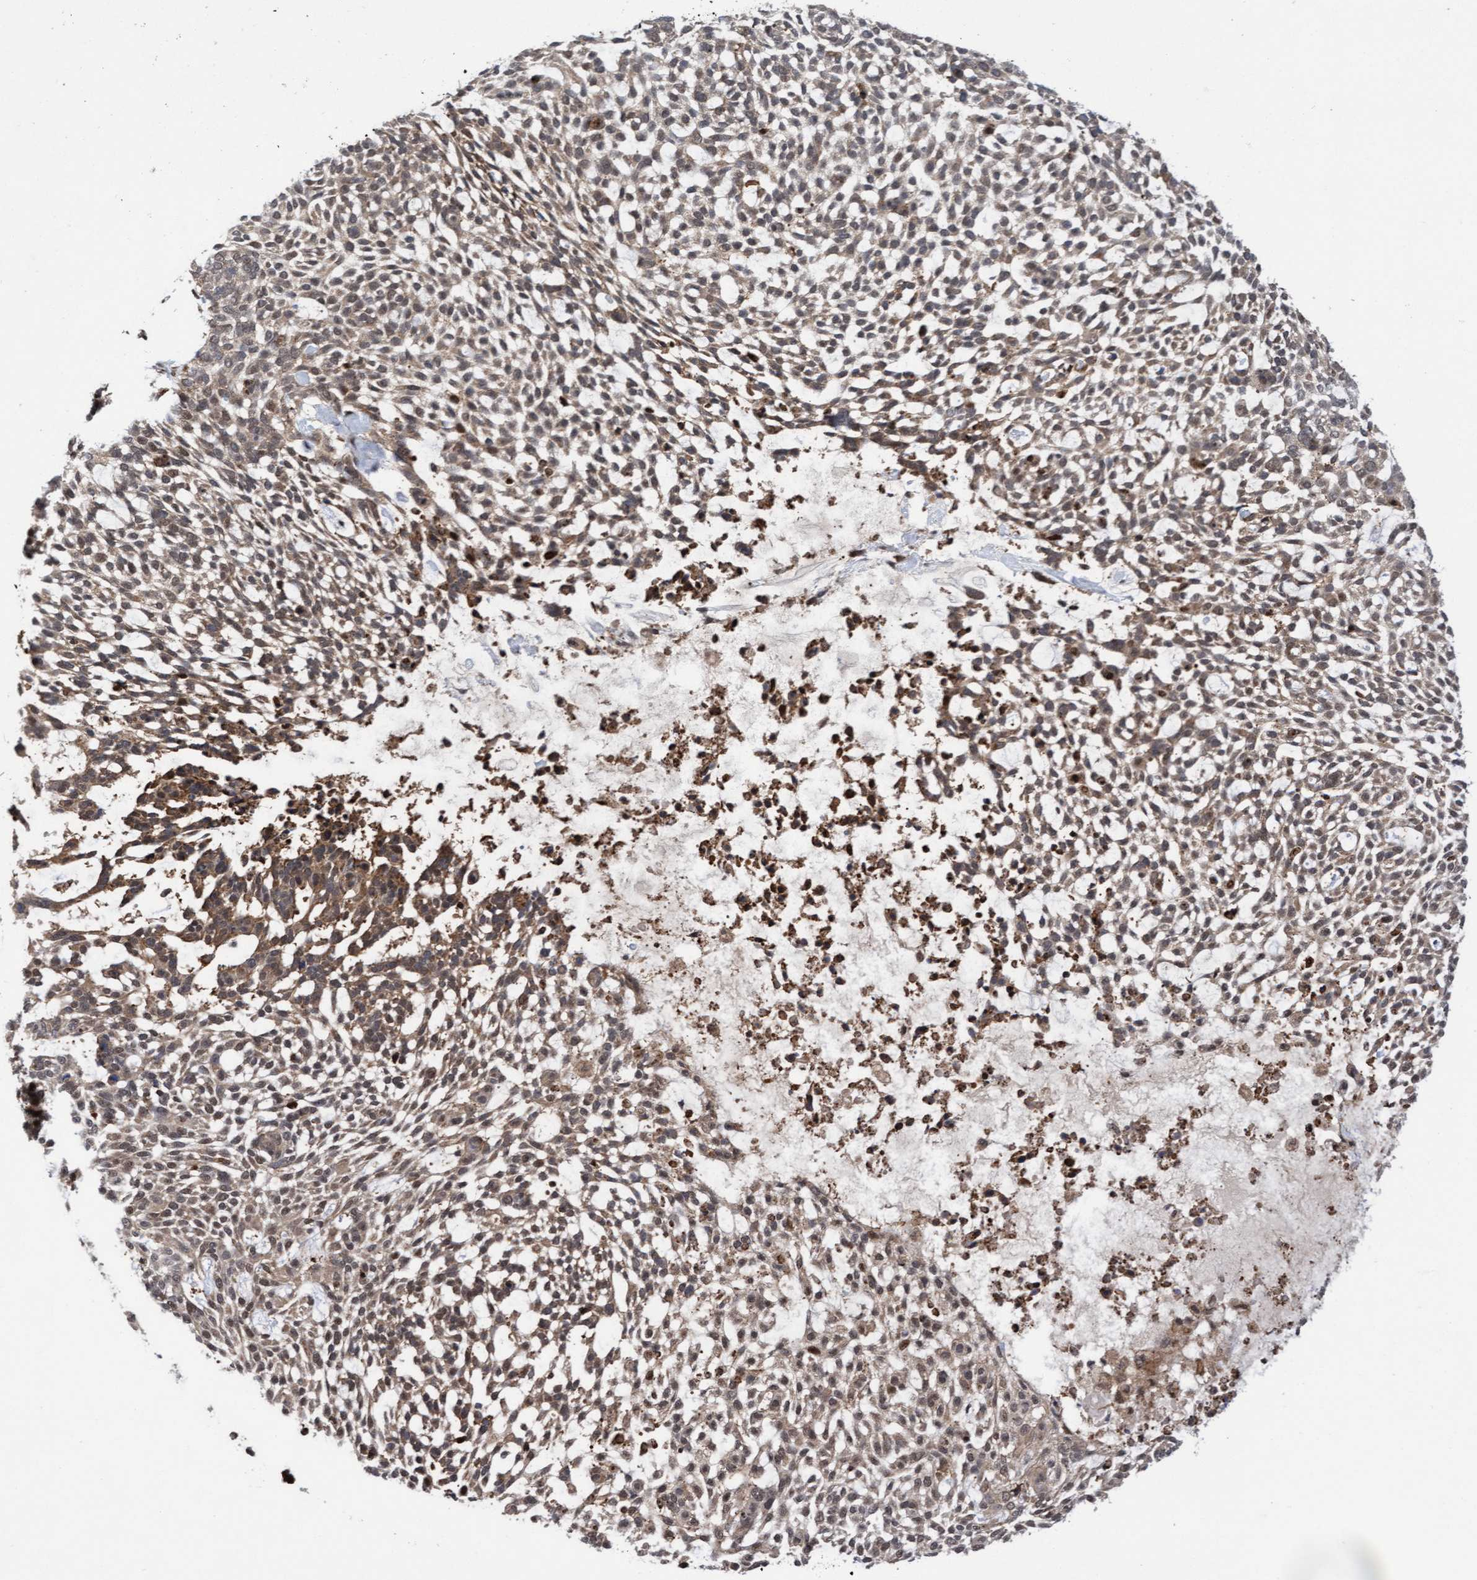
{"staining": {"intensity": "weak", "quantity": ">75%", "location": "cytoplasmic/membranous"}, "tissue": "skin cancer", "cell_type": "Tumor cells", "image_type": "cancer", "snomed": [{"axis": "morphology", "description": "Basal cell carcinoma"}, {"axis": "topography", "description": "Skin"}], "caption": "Protein staining by immunohistochemistry (IHC) exhibits weak cytoplasmic/membranous expression in approximately >75% of tumor cells in skin cancer (basal cell carcinoma). (DAB IHC, brown staining for protein, blue staining for nuclei).", "gene": "TANC2", "patient": {"sex": "female", "age": 64}}